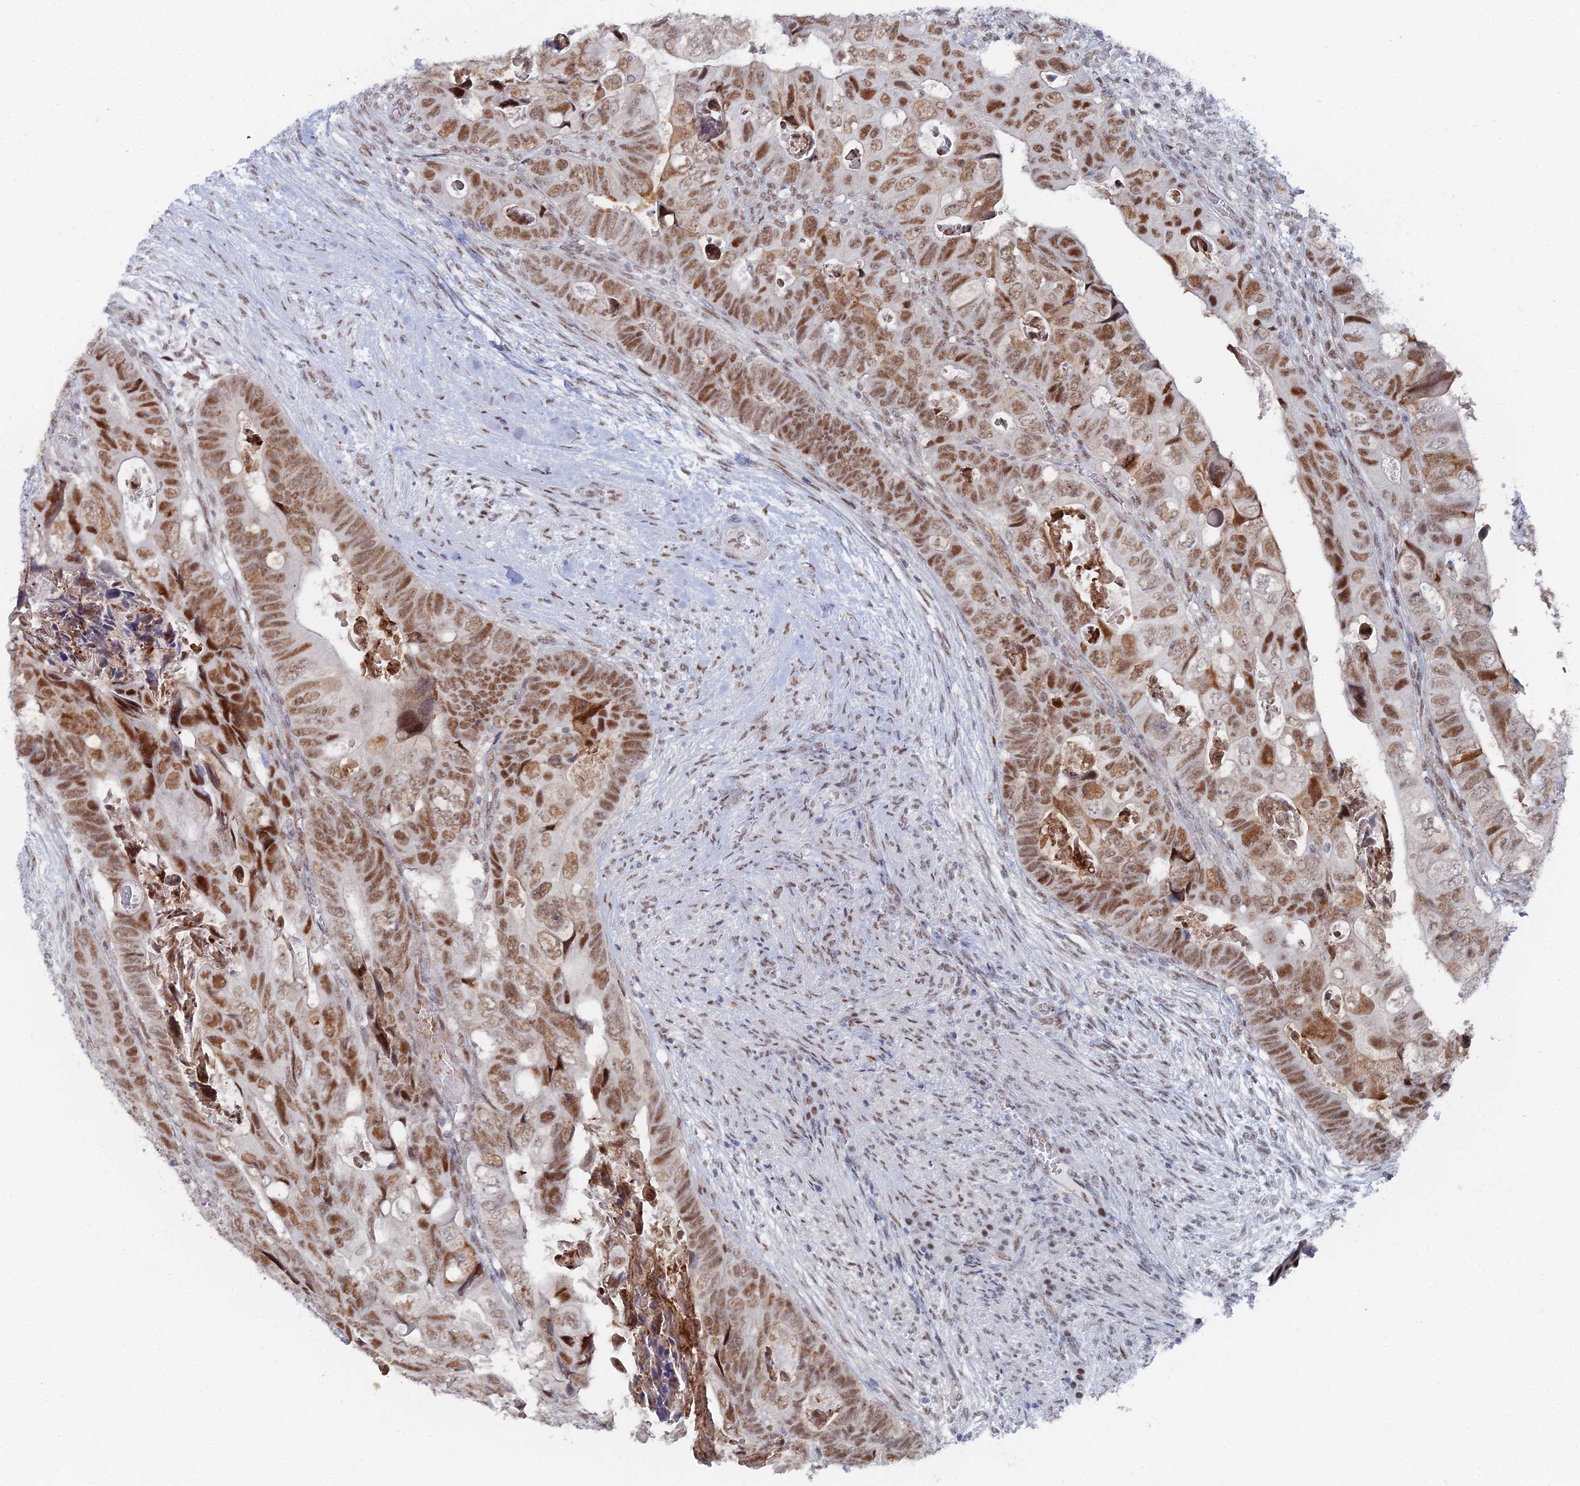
{"staining": {"intensity": "moderate", "quantity": ">75%", "location": "nuclear"}, "tissue": "colorectal cancer", "cell_type": "Tumor cells", "image_type": "cancer", "snomed": [{"axis": "morphology", "description": "Adenocarcinoma, NOS"}, {"axis": "topography", "description": "Rectum"}], "caption": "Approximately >75% of tumor cells in colorectal adenocarcinoma show moderate nuclear protein staining as visualized by brown immunohistochemical staining.", "gene": "GSC2", "patient": {"sex": "female", "age": 78}}